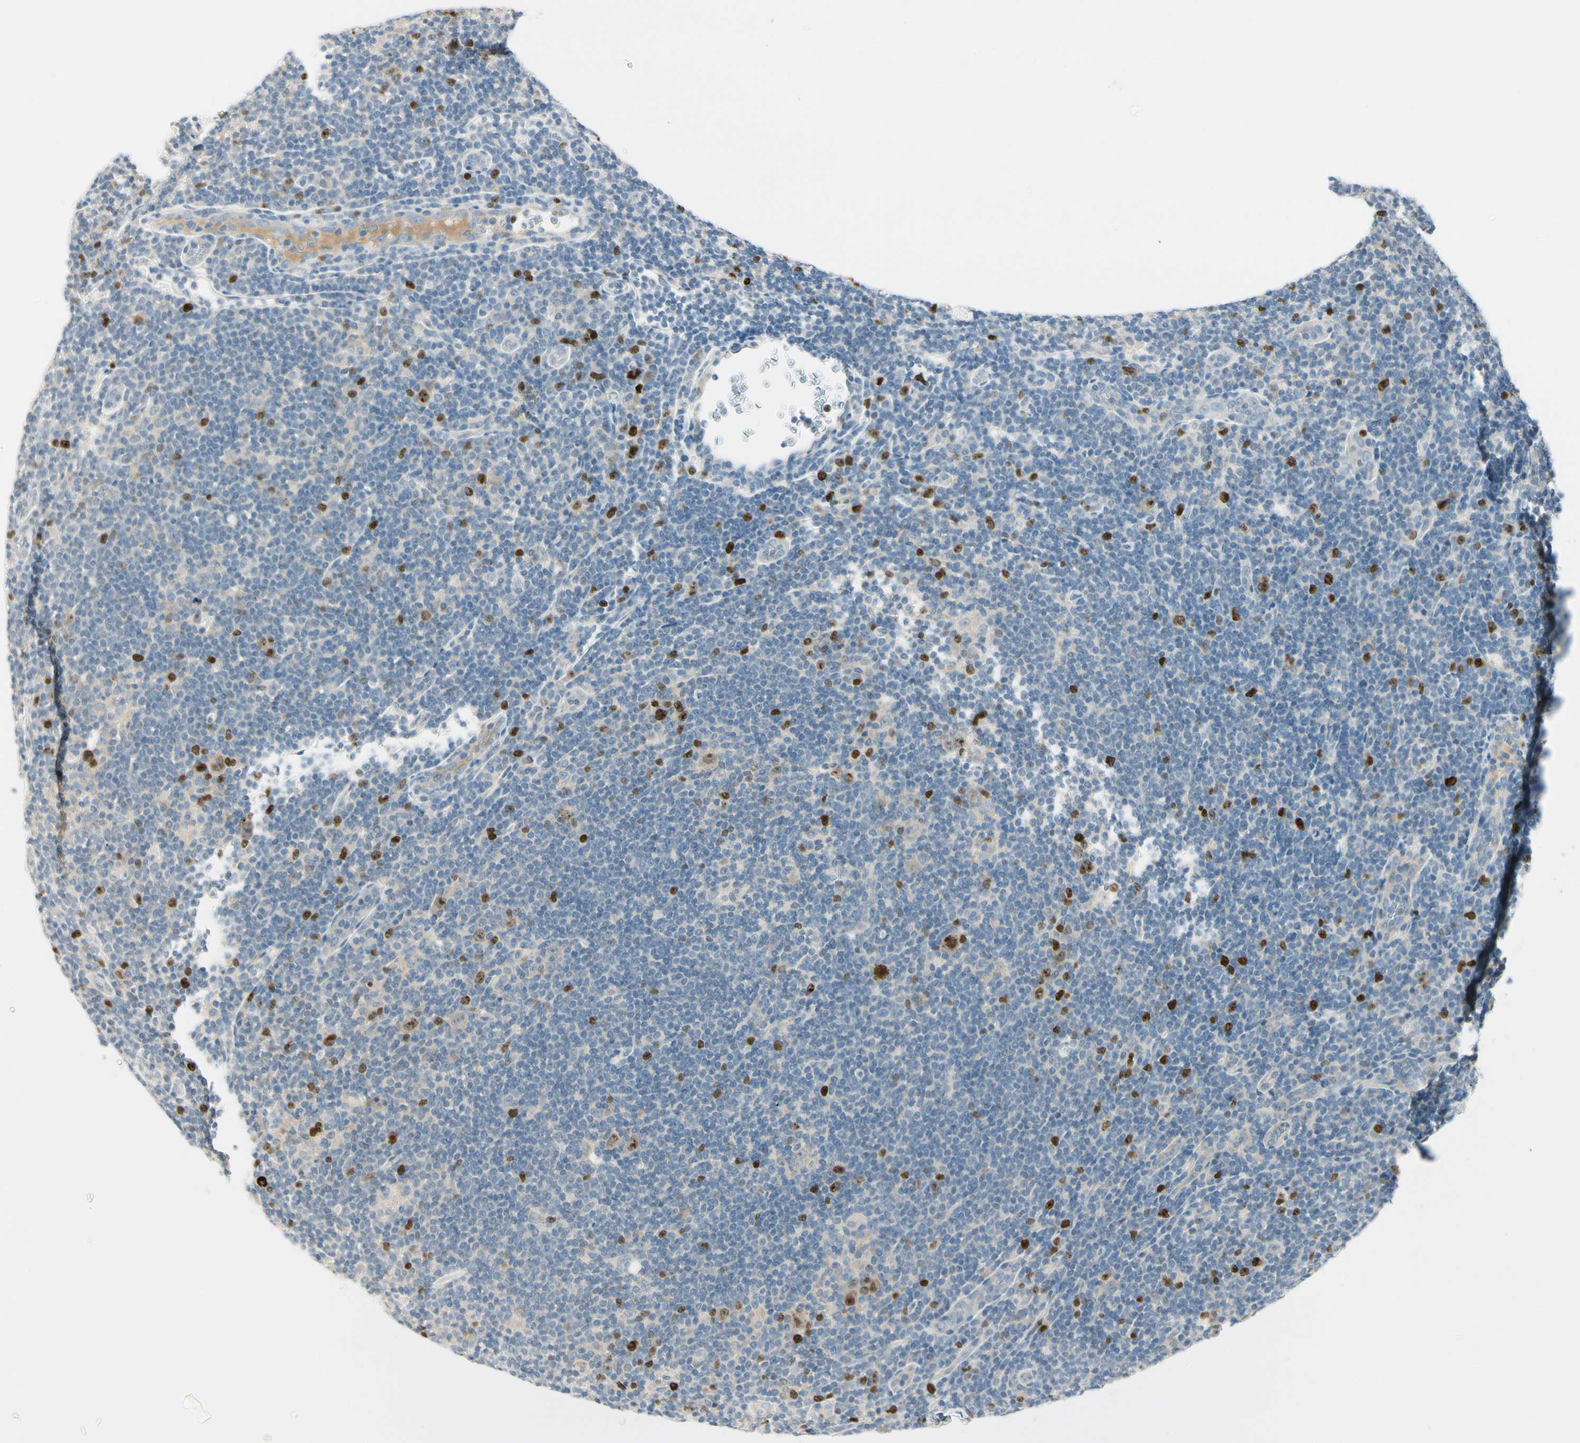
{"staining": {"intensity": "weak", "quantity": "<25%", "location": "nuclear"}, "tissue": "lymphoma", "cell_type": "Tumor cells", "image_type": "cancer", "snomed": [{"axis": "morphology", "description": "Hodgkin's disease, NOS"}, {"axis": "topography", "description": "Lymph node"}], "caption": "The photomicrograph displays no significant staining in tumor cells of Hodgkin's disease.", "gene": "PITX1", "patient": {"sex": "female", "age": 57}}